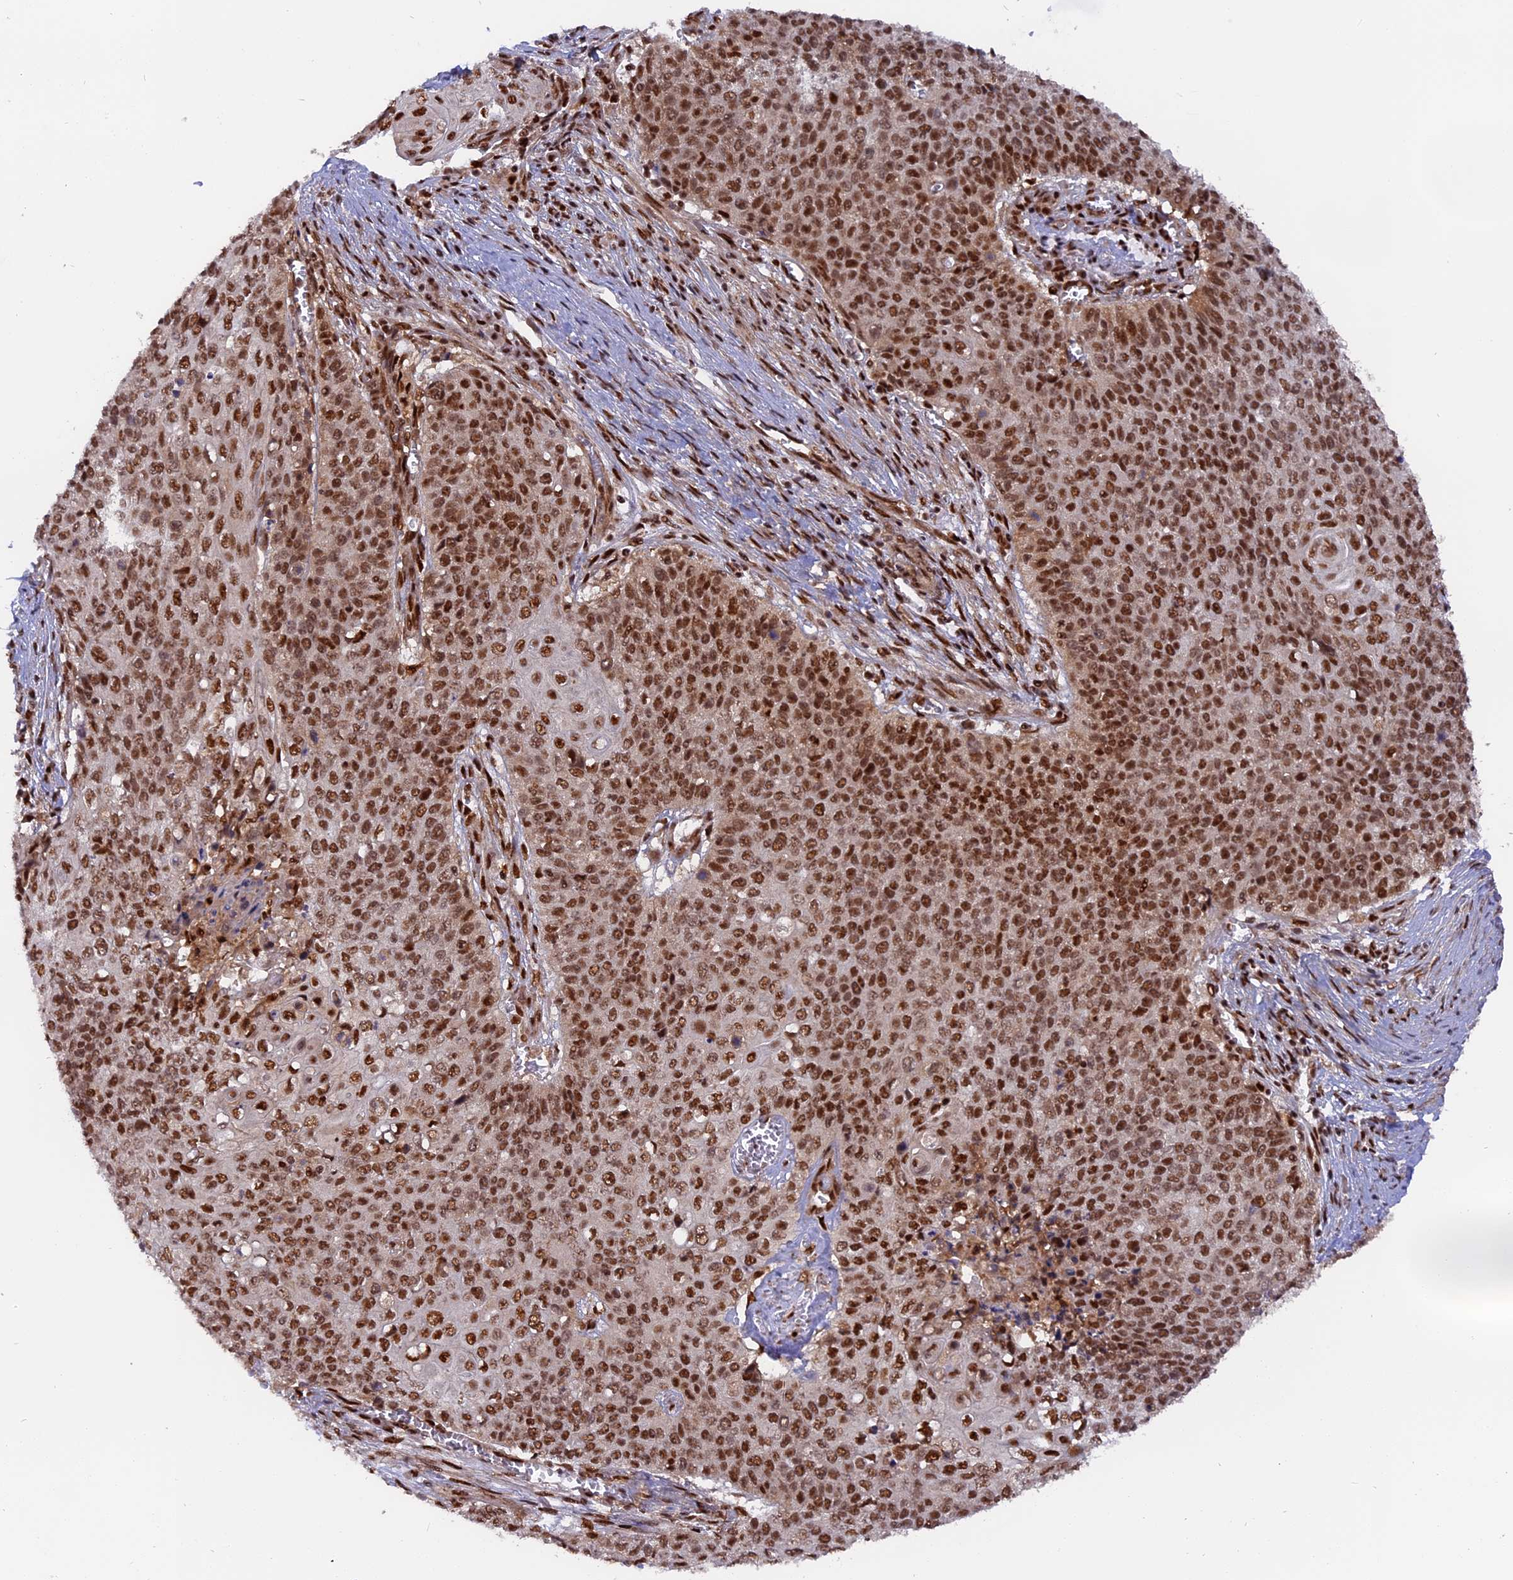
{"staining": {"intensity": "strong", "quantity": ">75%", "location": "nuclear"}, "tissue": "cervical cancer", "cell_type": "Tumor cells", "image_type": "cancer", "snomed": [{"axis": "morphology", "description": "Squamous cell carcinoma, NOS"}, {"axis": "topography", "description": "Cervix"}], "caption": "Tumor cells demonstrate high levels of strong nuclear staining in about >75% of cells in cervical cancer (squamous cell carcinoma). The staining was performed using DAB to visualize the protein expression in brown, while the nuclei were stained in blue with hematoxylin (Magnification: 20x).", "gene": "RAMAC", "patient": {"sex": "female", "age": 39}}